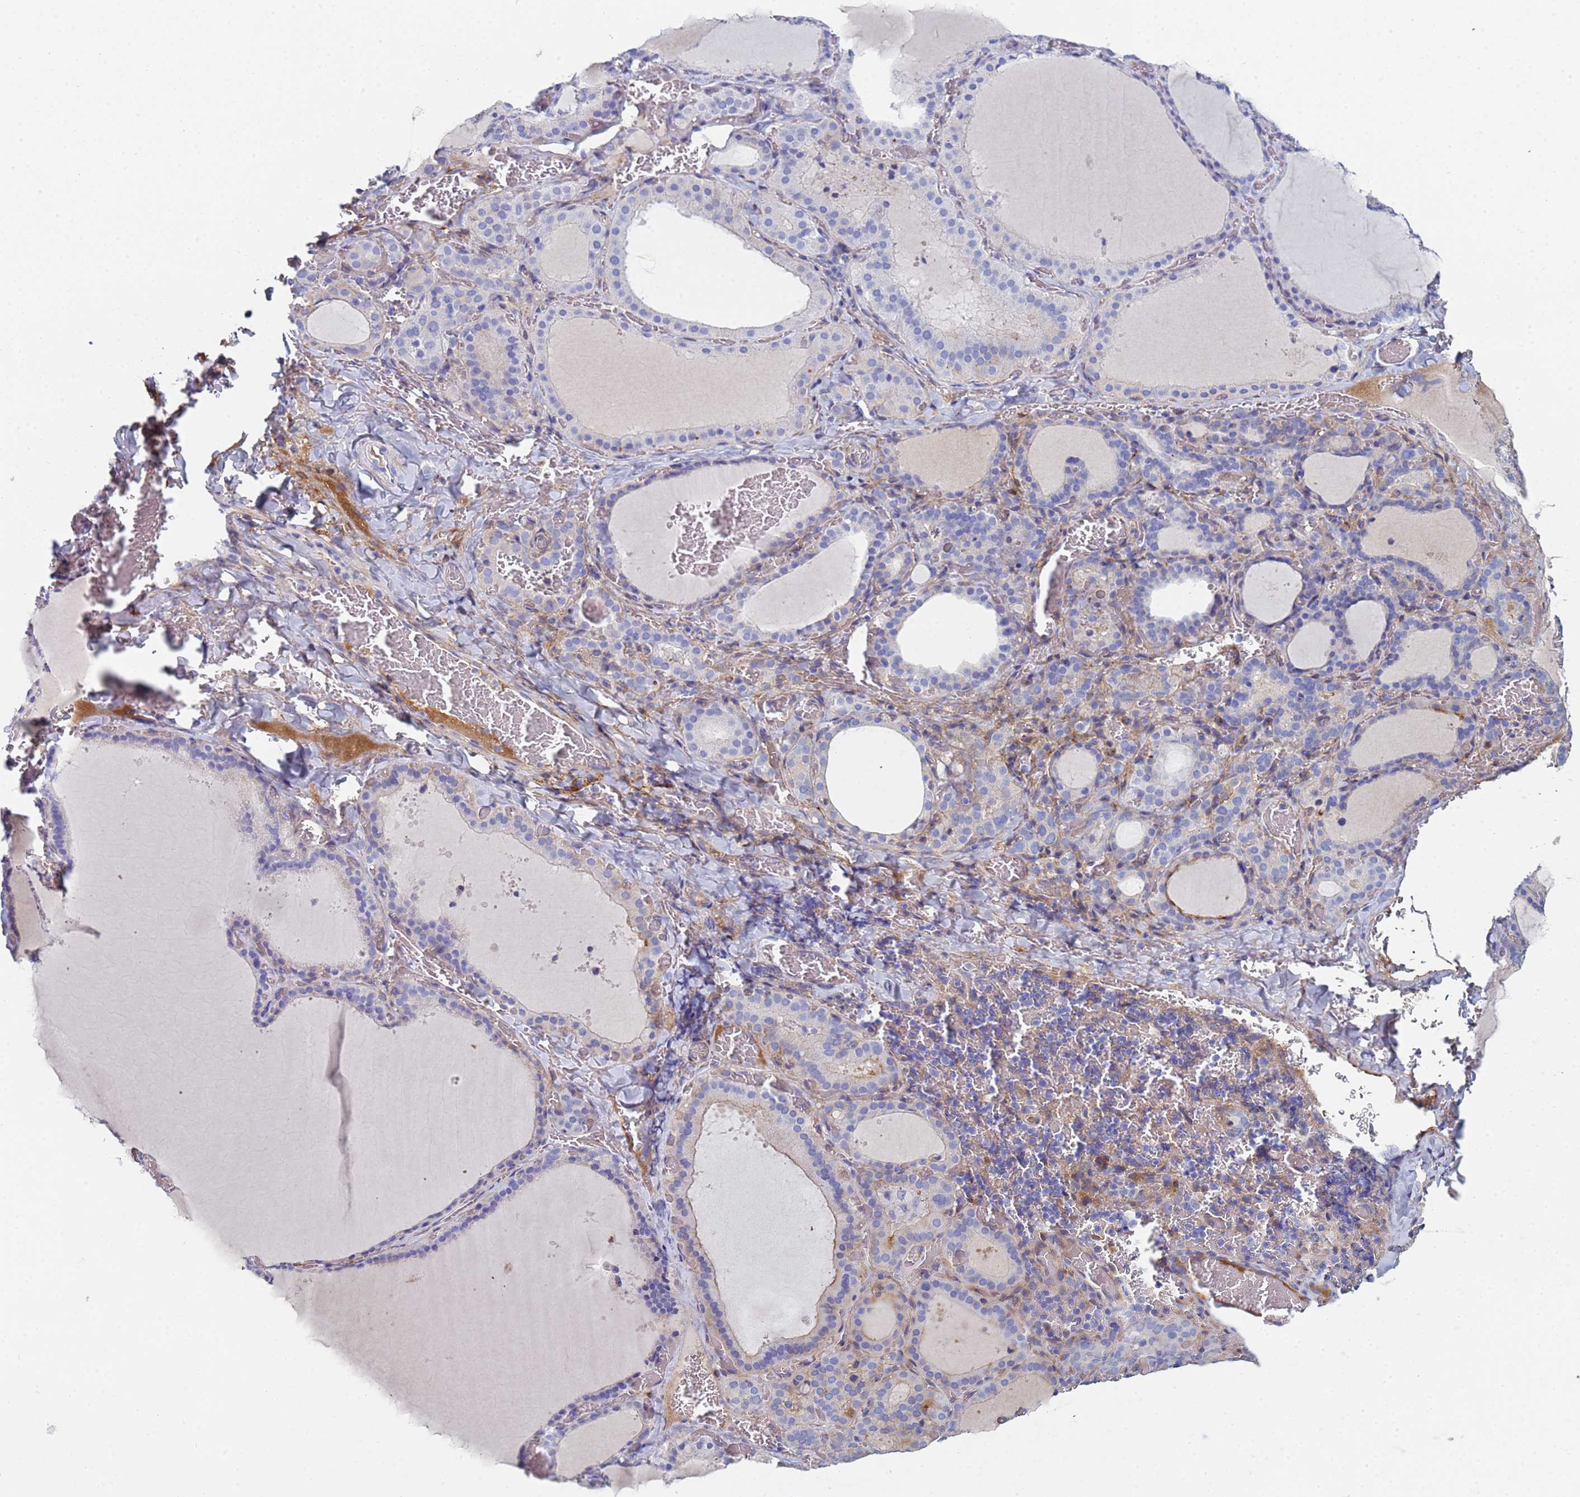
{"staining": {"intensity": "negative", "quantity": "none", "location": "none"}, "tissue": "thyroid gland", "cell_type": "Glandular cells", "image_type": "normal", "snomed": [{"axis": "morphology", "description": "Normal tissue, NOS"}, {"axis": "topography", "description": "Thyroid gland"}], "caption": "IHC micrograph of unremarkable thyroid gland: human thyroid gland stained with DAB (3,3'-diaminobenzidine) demonstrates no significant protein expression in glandular cells.", "gene": "ABCA8", "patient": {"sex": "female", "age": 39}}